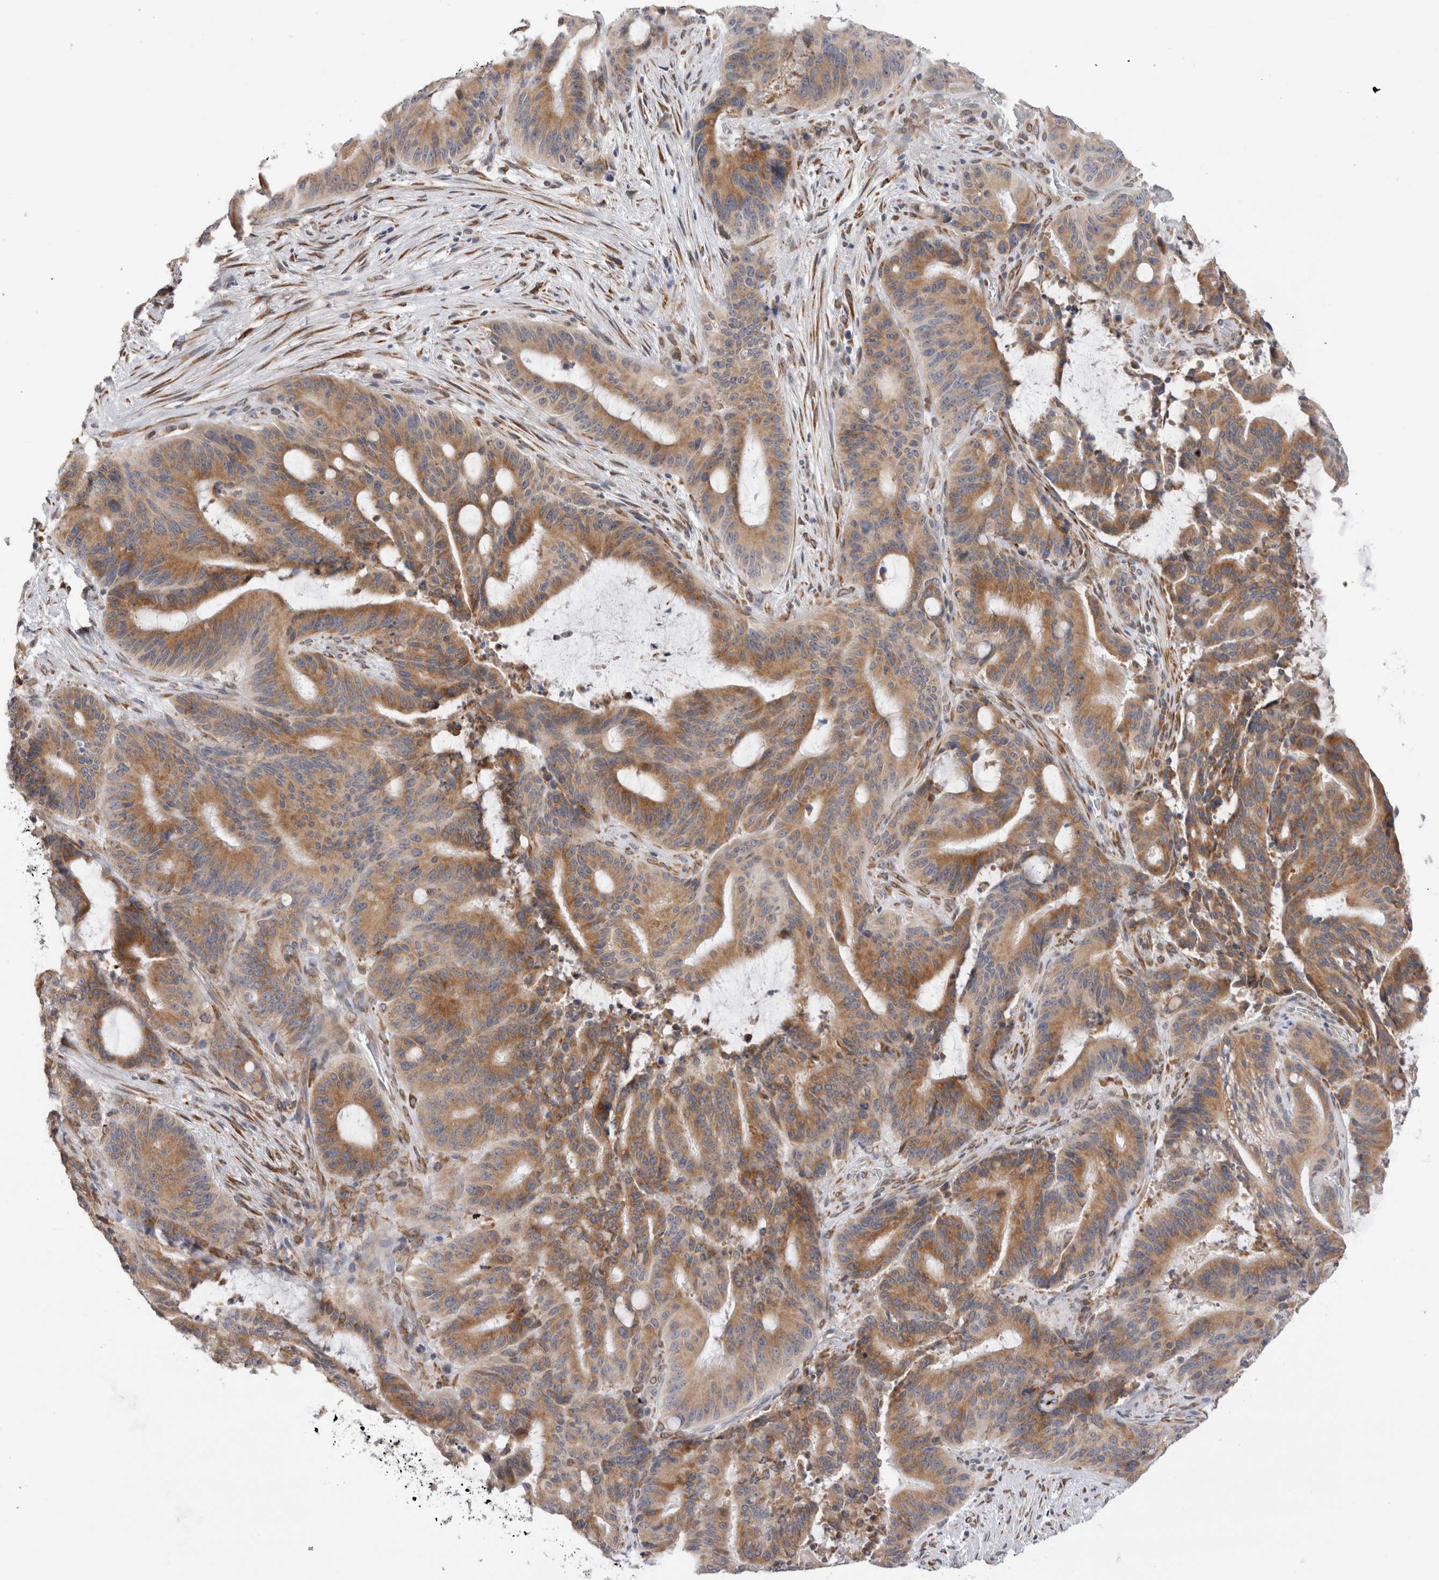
{"staining": {"intensity": "moderate", "quantity": ">75%", "location": "cytoplasmic/membranous"}, "tissue": "liver cancer", "cell_type": "Tumor cells", "image_type": "cancer", "snomed": [{"axis": "morphology", "description": "Normal tissue, NOS"}, {"axis": "morphology", "description": "Cholangiocarcinoma"}, {"axis": "topography", "description": "Liver"}, {"axis": "topography", "description": "Peripheral nerve tissue"}], "caption": "Immunohistochemistry (DAB) staining of human liver cancer exhibits moderate cytoplasmic/membranous protein expression in approximately >75% of tumor cells.", "gene": "VCPIP1", "patient": {"sex": "female", "age": 73}}